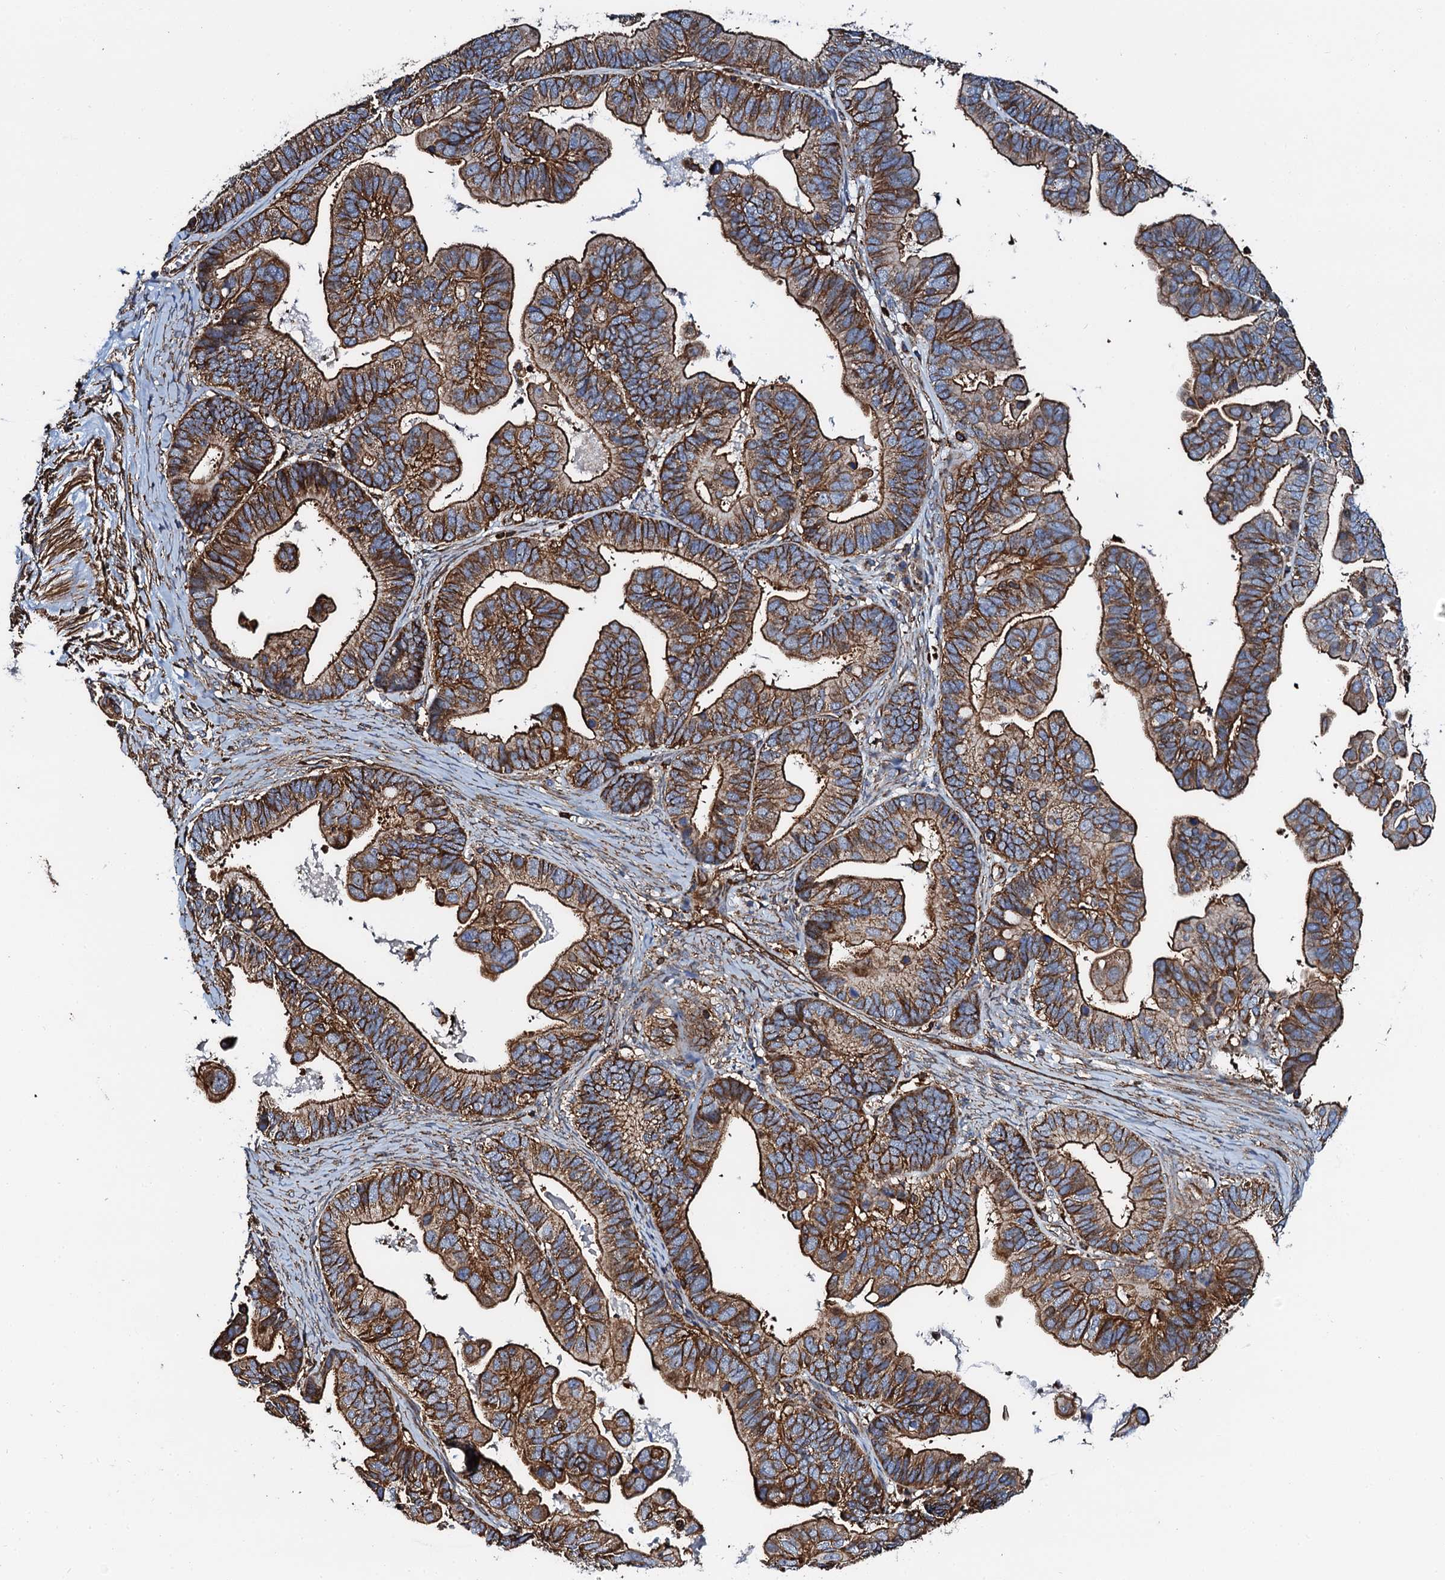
{"staining": {"intensity": "strong", "quantity": ">75%", "location": "cytoplasmic/membranous"}, "tissue": "ovarian cancer", "cell_type": "Tumor cells", "image_type": "cancer", "snomed": [{"axis": "morphology", "description": "Cystadenocarcinoma, serous, NOS"}, {"axis": "topography", "description": "Ovary"}], "caption": "This is an image of immunohistochemistry staining of serous cystadenocarcinoma (ovarian), which shows strong positivity in the cytoplasmic/membranous of tumor cells.", "gene": "INTS10", "patient": {"sex": "female", "age": 56}}